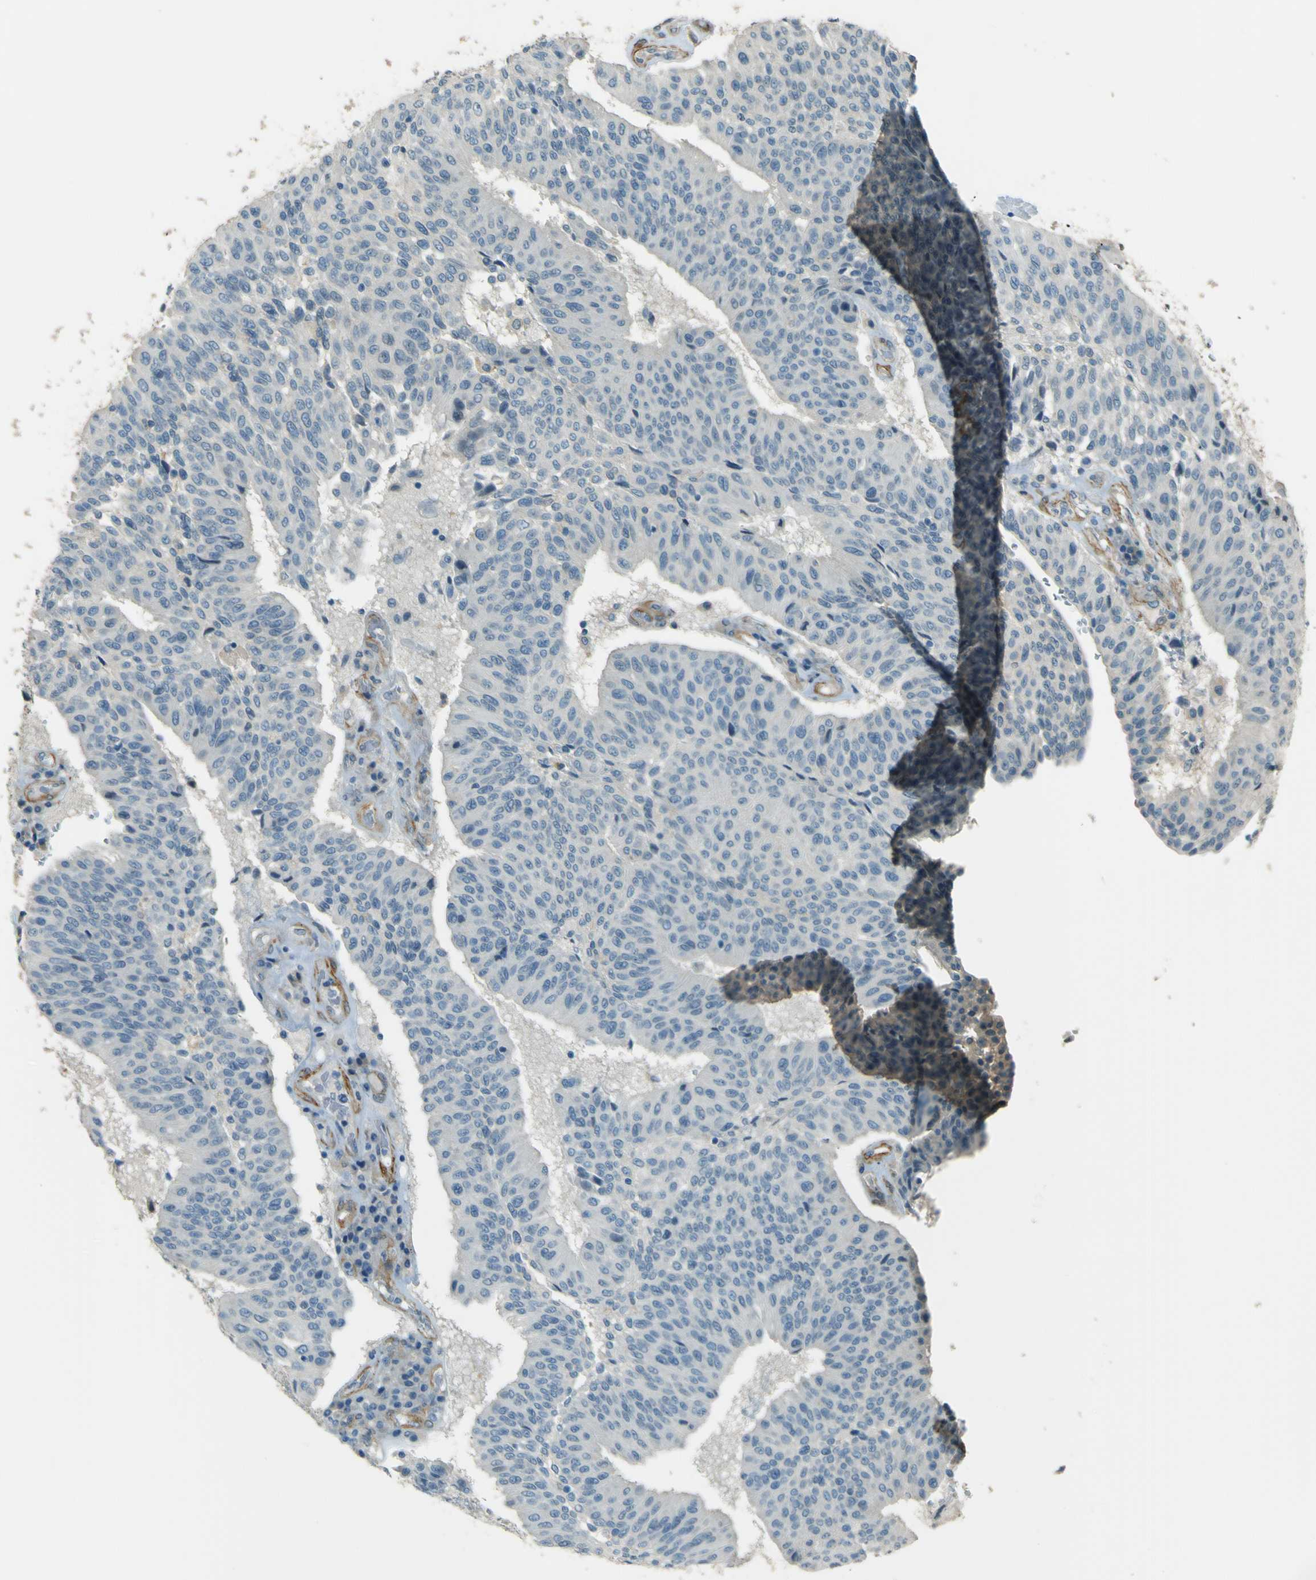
{"staining": {"intensity": "negative", "quantity": "none", "location": "none"}, "tissue": "urothelial cancer", "cell_type": "Tumor cells", "image_type": "cancer", "snomed": [{"axis": "morphology", "description": "Urothelial carcinoma, High grade"}, {"axis": "topography", "description": "Urinary bladder"}], "caption": "High power microscopy photomicrograph of an immunohistochemistry image of urothelial cancer, revealing no significant expression in tumor cells. (Brightfield microscopy of DAB IHC at high magnification).", "gene": "NEXN", "patient": {"sex": "male", "age": 66}}